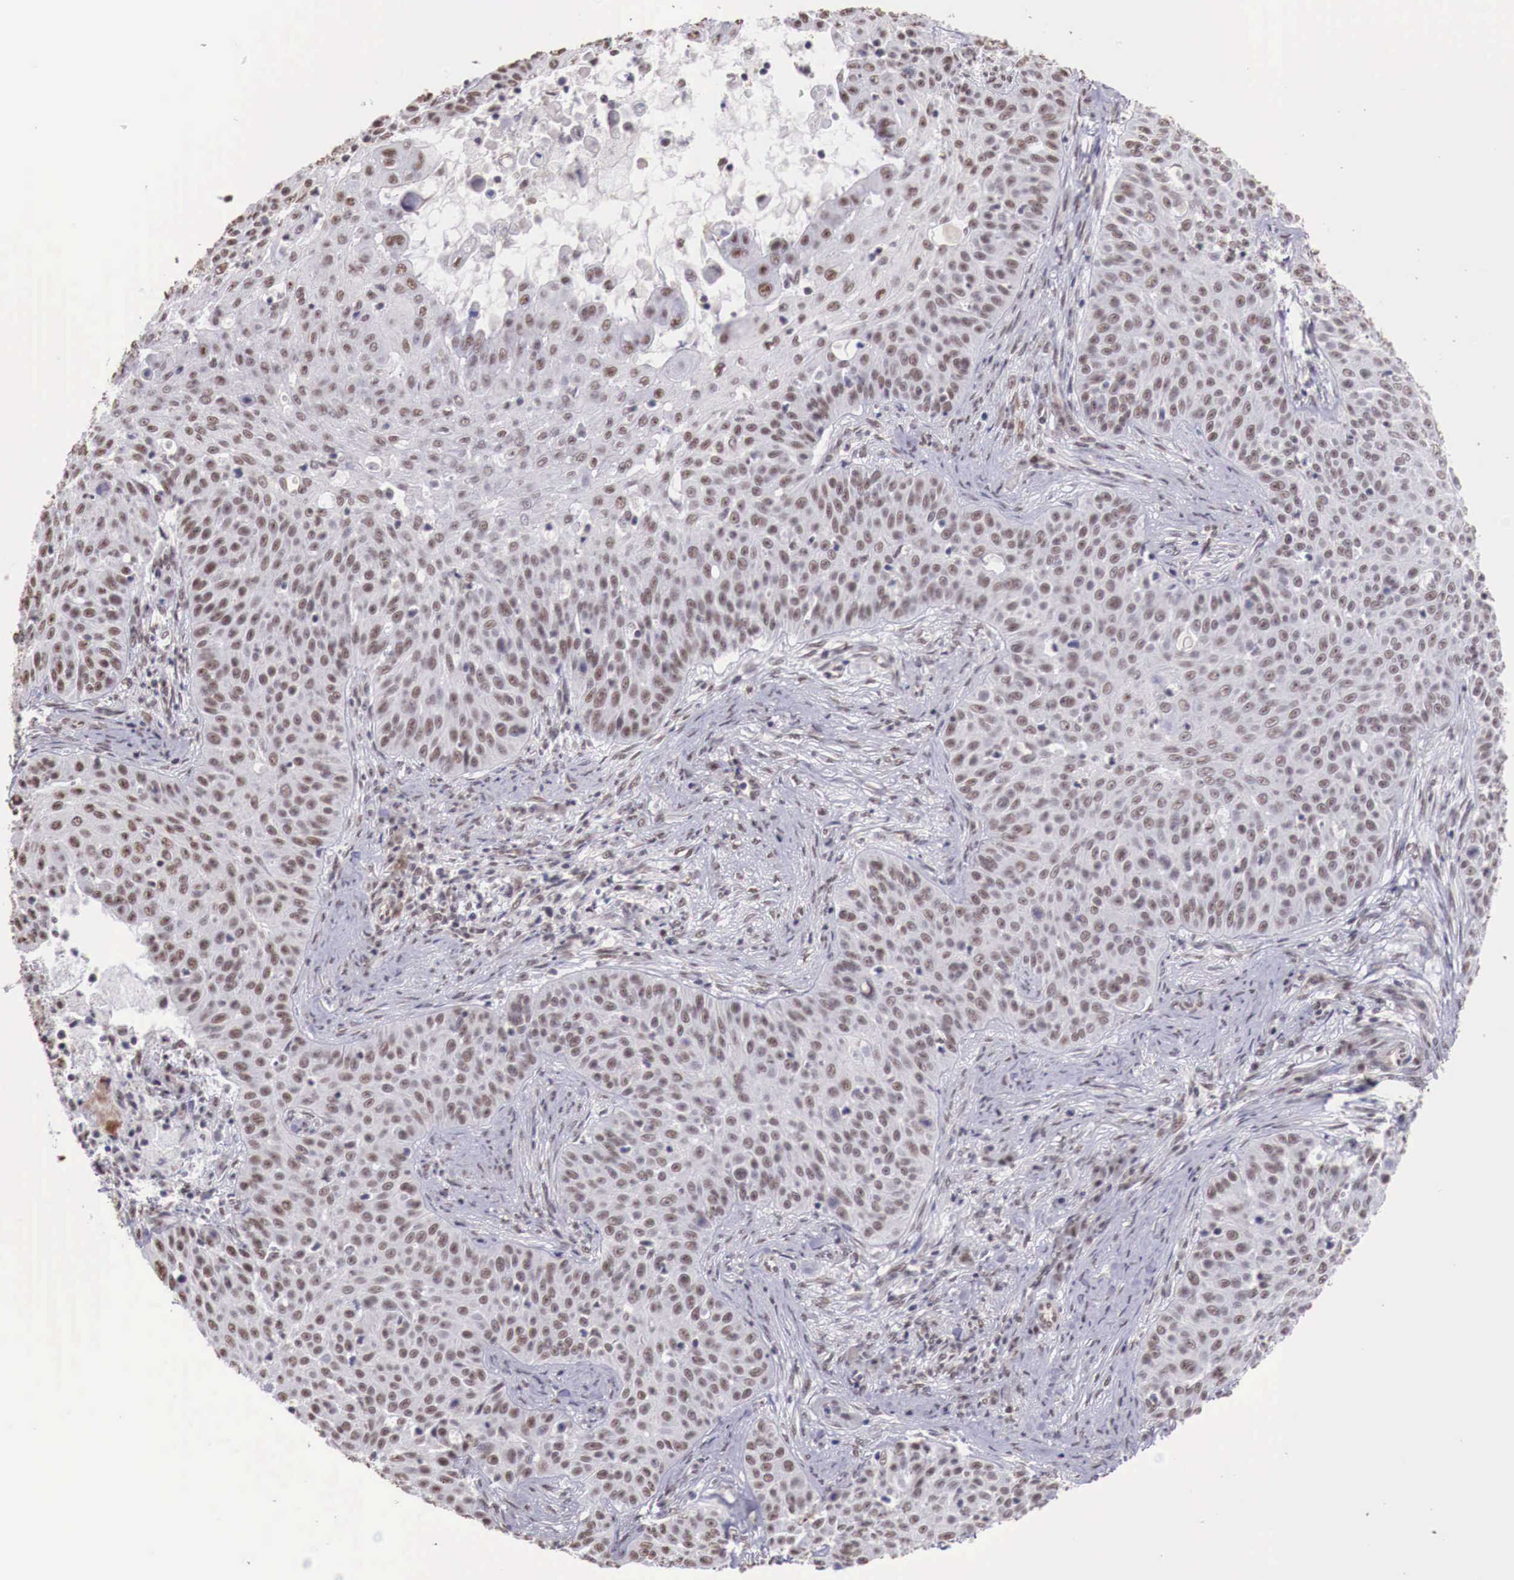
{"staining": {"intensity": "moderate", "quantity": "25%-75%", "location": "nuclear"}, "tissue": "skin cancer", "cell_type": "Tumor cells", "image_type": "cancer", "snomed": [{"axis": "morphology", "description": "Squamous cell carcinoma, NOS"}, {"axis": "topography", "description": "Skin"}], "caption": "Tumor cells reveal moderate nuclear positivity in about 25%-75% of cells in skin cancer.", "gene": "FOXP2", "patient": {"sex": "male", "age": 82}}